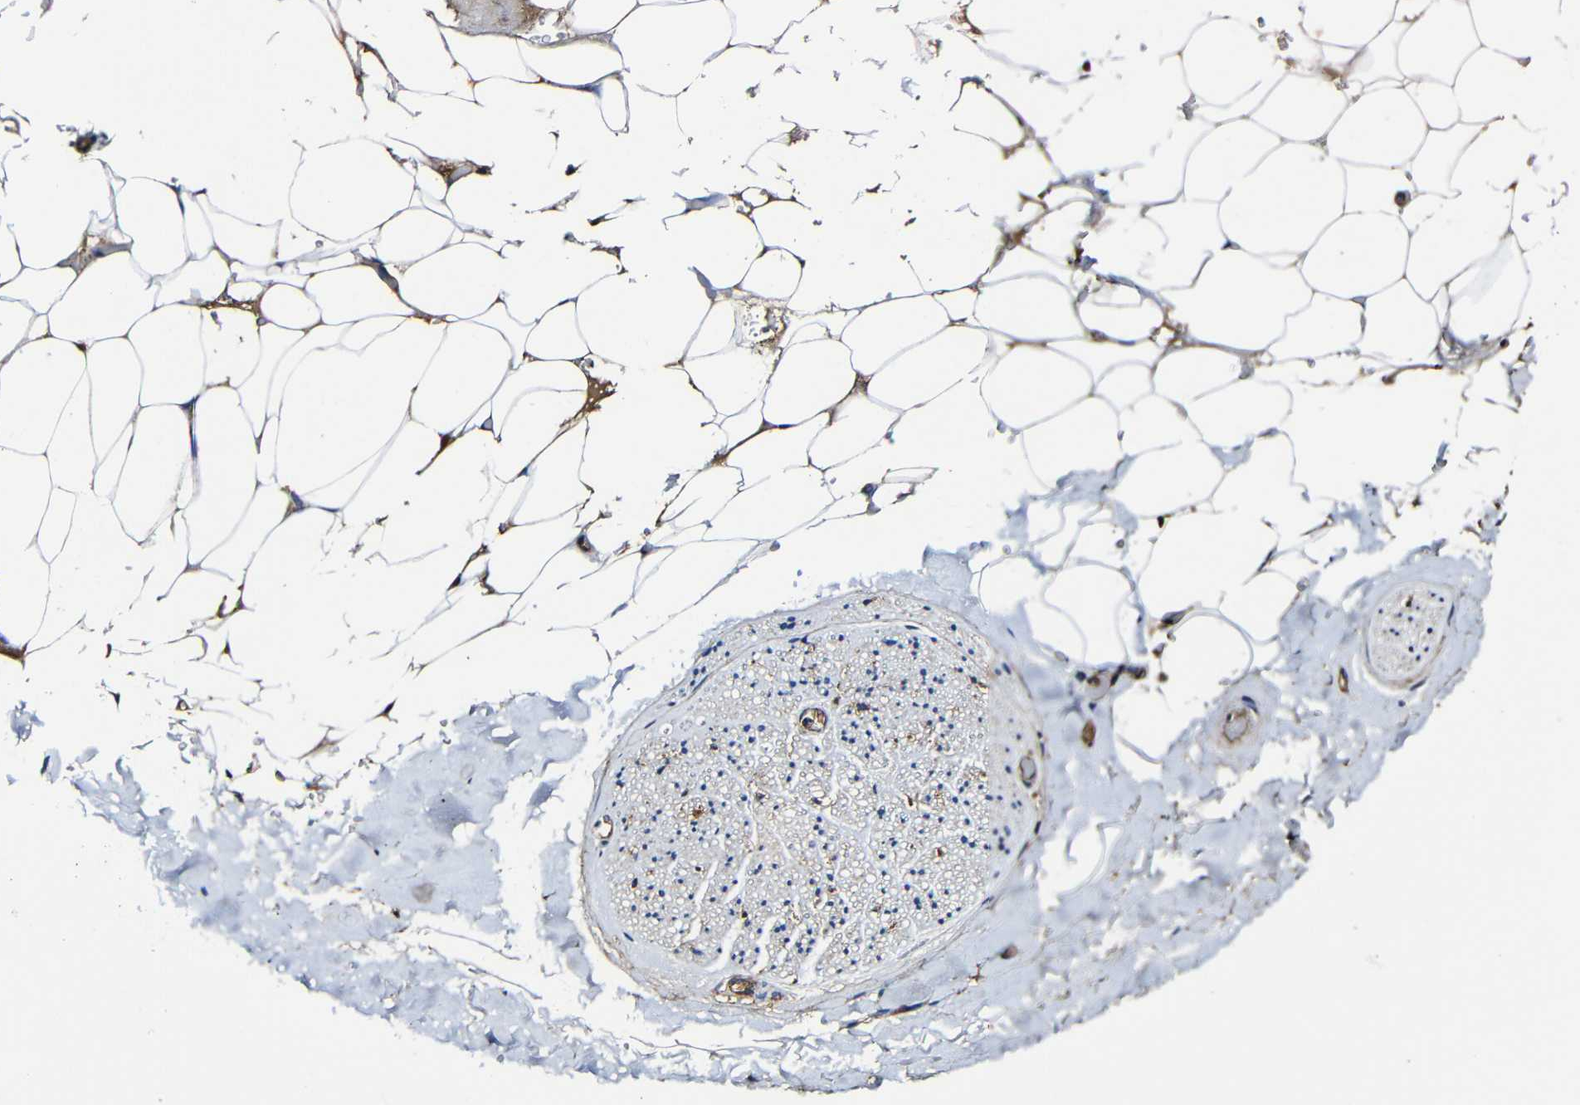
{"staining": {"intensity": "weak", "quantity": "25%-75%", "location": "cytoplasmic/membranous"}, "tissue": "adipose tissue", "cell_type": "Adipocytes", "image_type": "normal", "snomed": [{"axis": "morphology", "description": "Normal tissue, NOS"}, {"axis": "topography", "description": "Peripheral nerve tissue"}], "caption": "High-magnification brightfield microscopy of unremarkable adipose tissue stained with DAB (brown) and counterstained with hematoxylin (blue). adipocytes exhibit weak cytoplasmic/membranous staining is seen in about25%-75% of cells.", "gene": "MSN", "patient": {"sex": "male", "age": 70}}